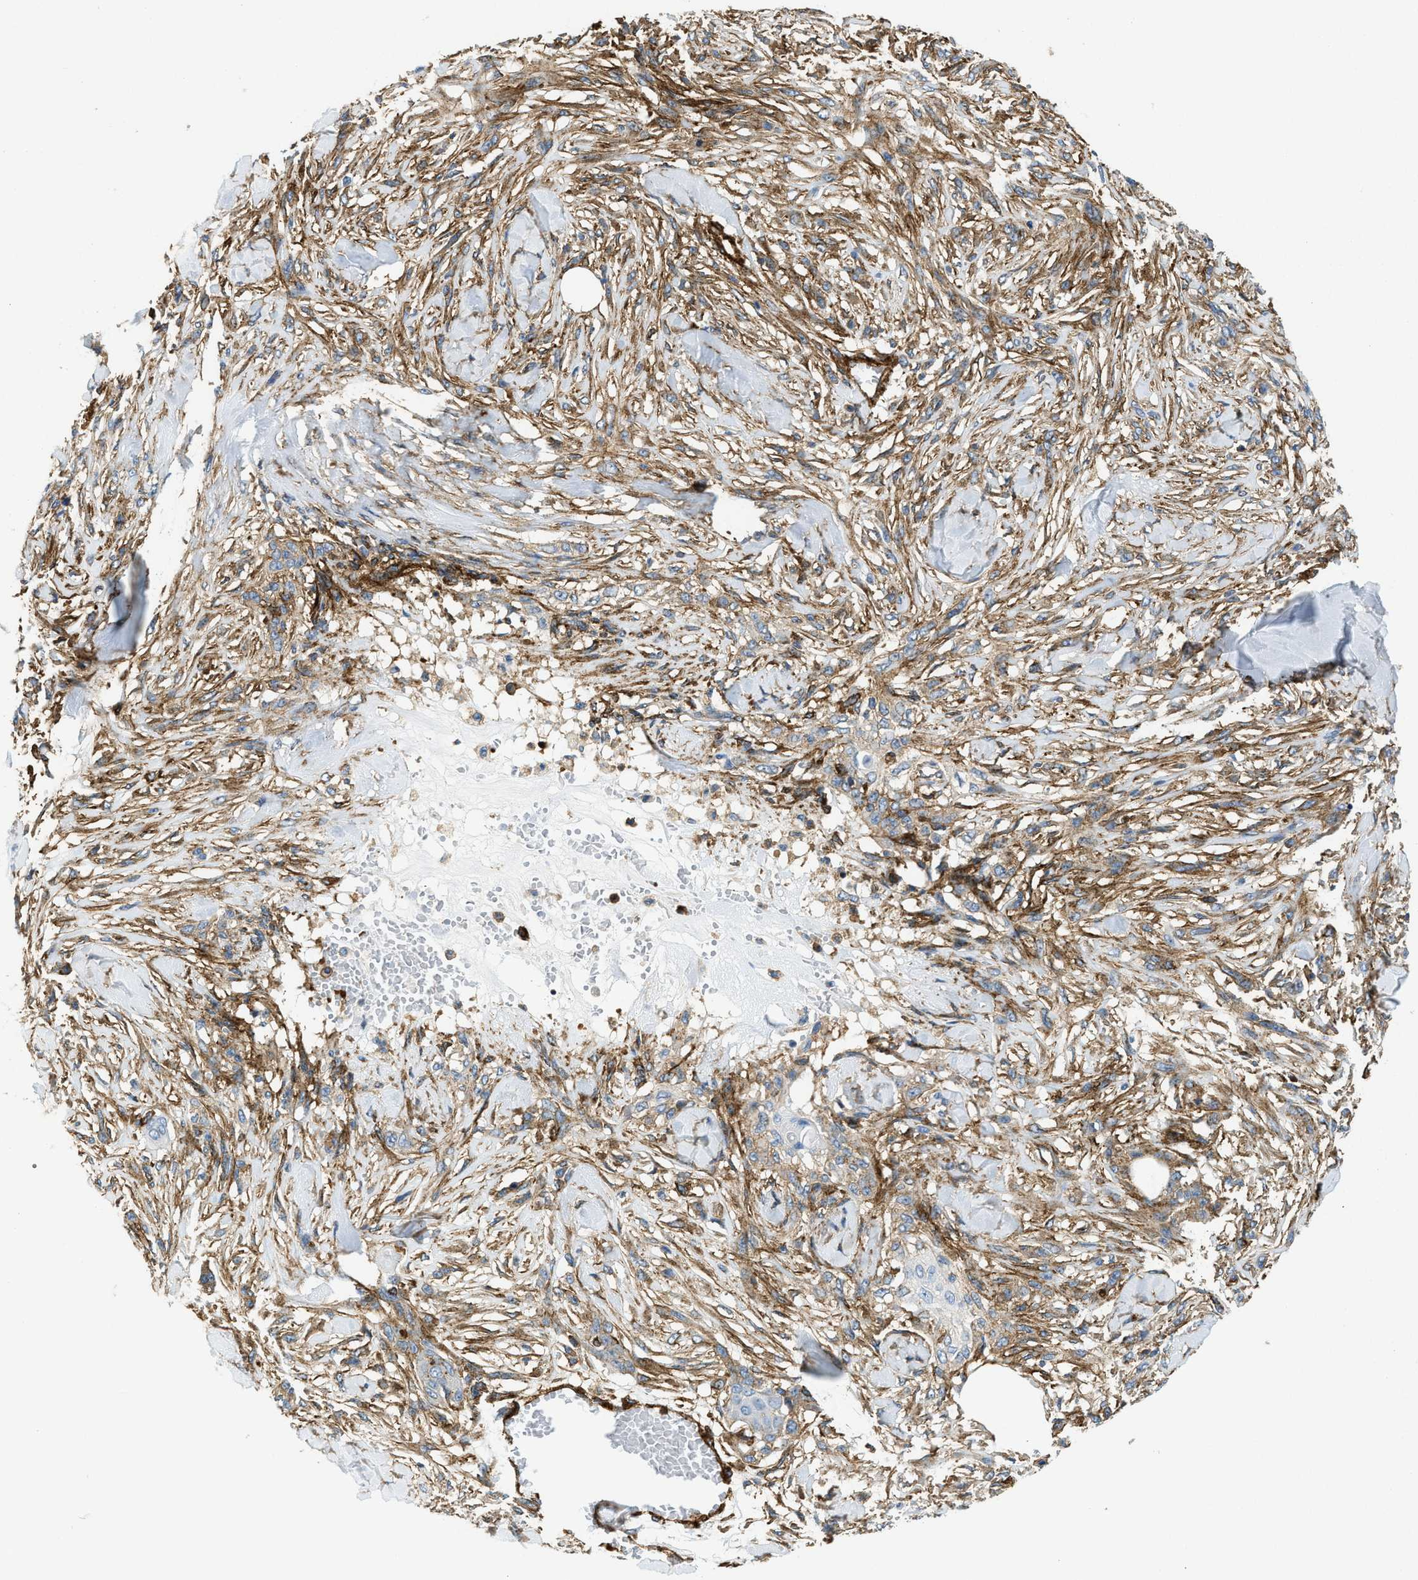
{"staining": {"intensity": "moderate", "quantity": "25%-75%", "location": "cytoplasmic/membranous"}, "tissue": "skin cancer", "cell_type": "Tumor cells", "image_type": "cancer", "snomed": [{"axis": "morphology", "description": "Normal tissue, NOS"}, {"axis": "morphology", "description": "Squamous cell carcinoma, NOS"}, {"axis": "topography", "description": "Skin"}], "caption": "The image demonstrates a brown stain indicating the presence of a protein in the cytoplasmic/membranous of tumor cells in skin cancer.", "gene": "HIP1", "patient": {"sex": "female", "age": 59}}